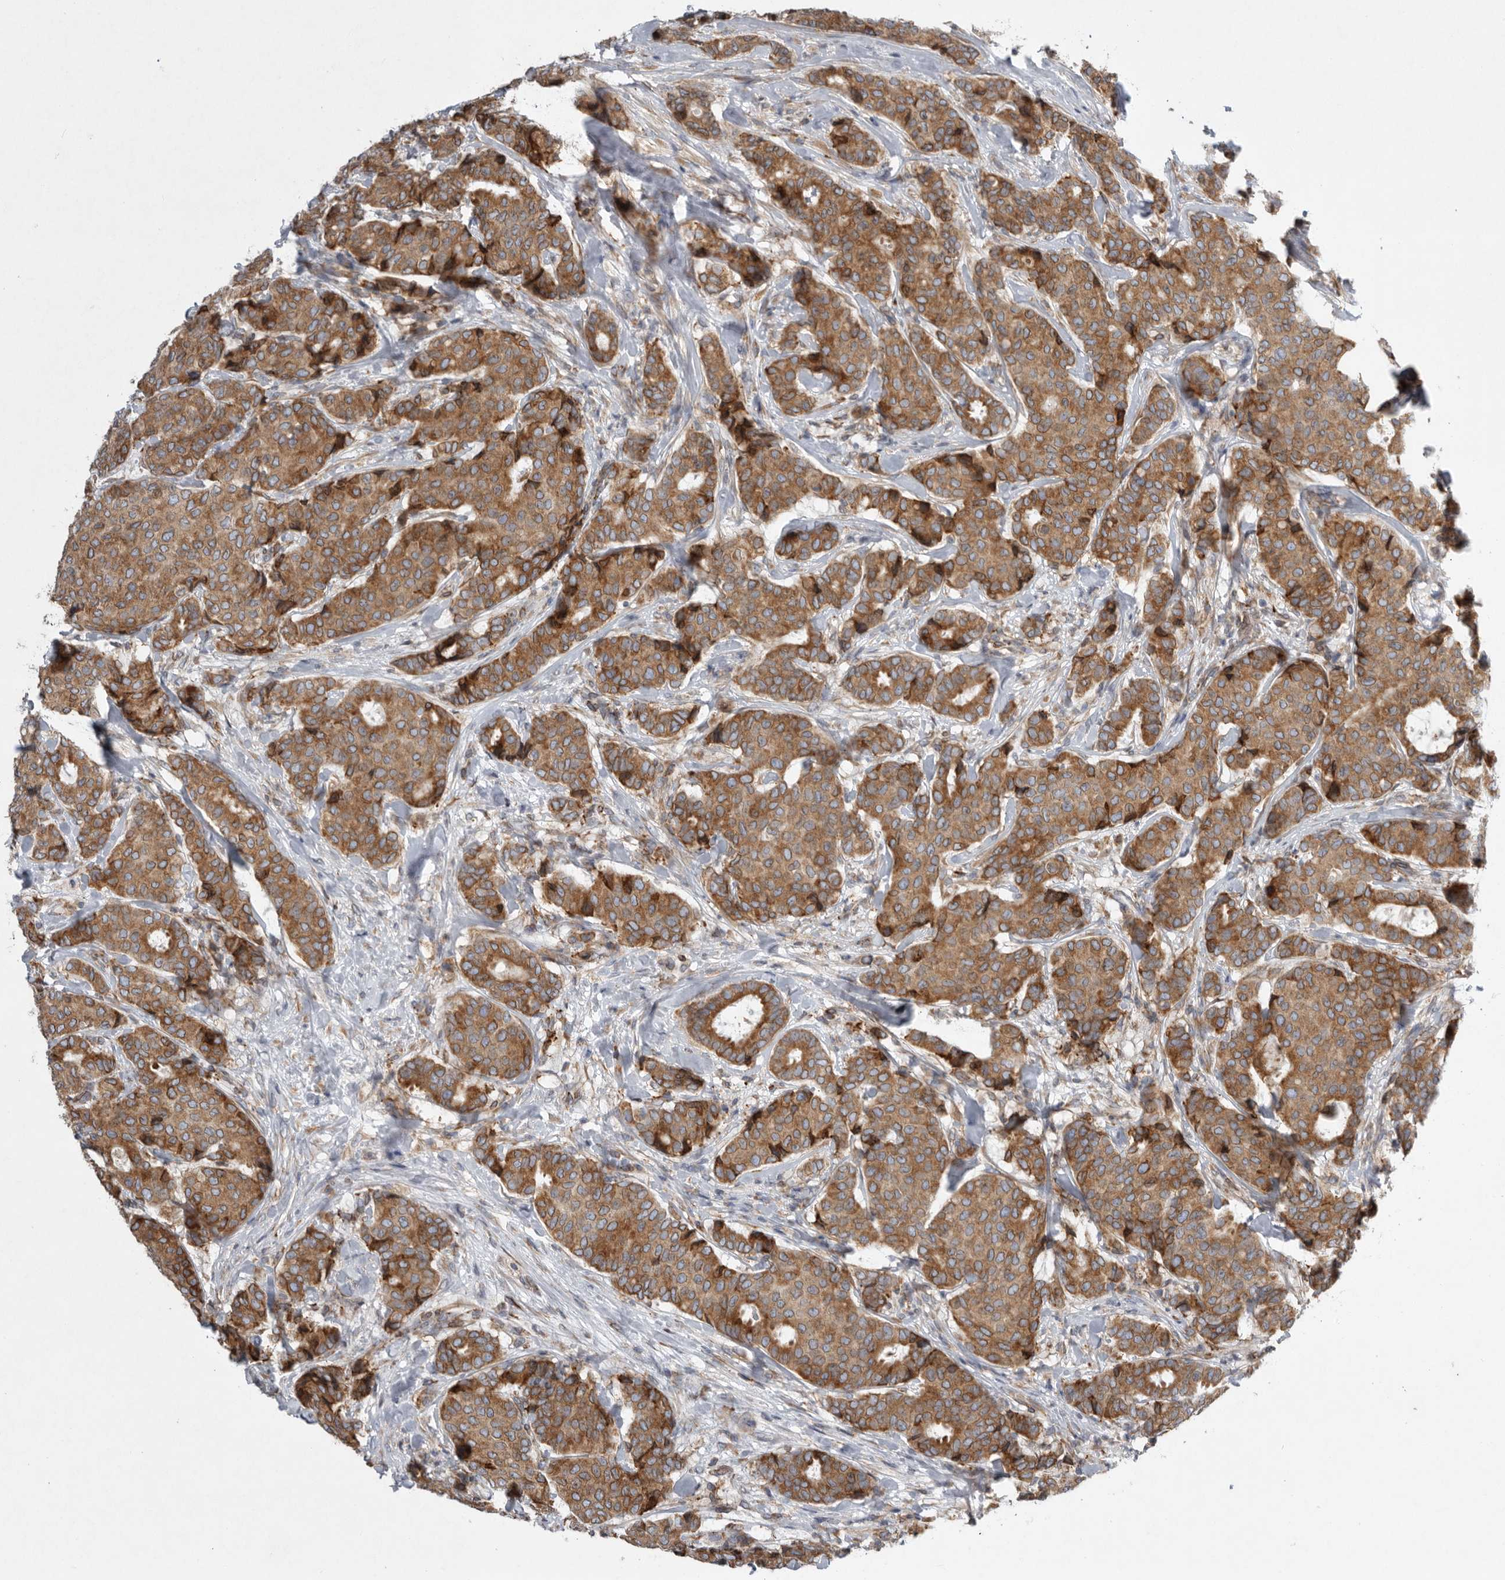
{"staining": {"intensity": "moderate", "quantity": ">75%", "location": "cytoplasmic/membranous"}, "tissue": "breast cancer", "cell_type": "Tumor cells", "image_type": "cancer", "snomed": [{"axis": "morphology", "description": "Duct carcinoma"}, {"axis": "topography", "description": "Breast"}], "caption": "Brown immunohistochemical staining in breast cancer (intraductal carcinoma) displays moderate cytoplasmic/membranous staining in about >75% of tumor cells.", "gene": "GANAB", "patient": {"sex": "female", "age": 75}}